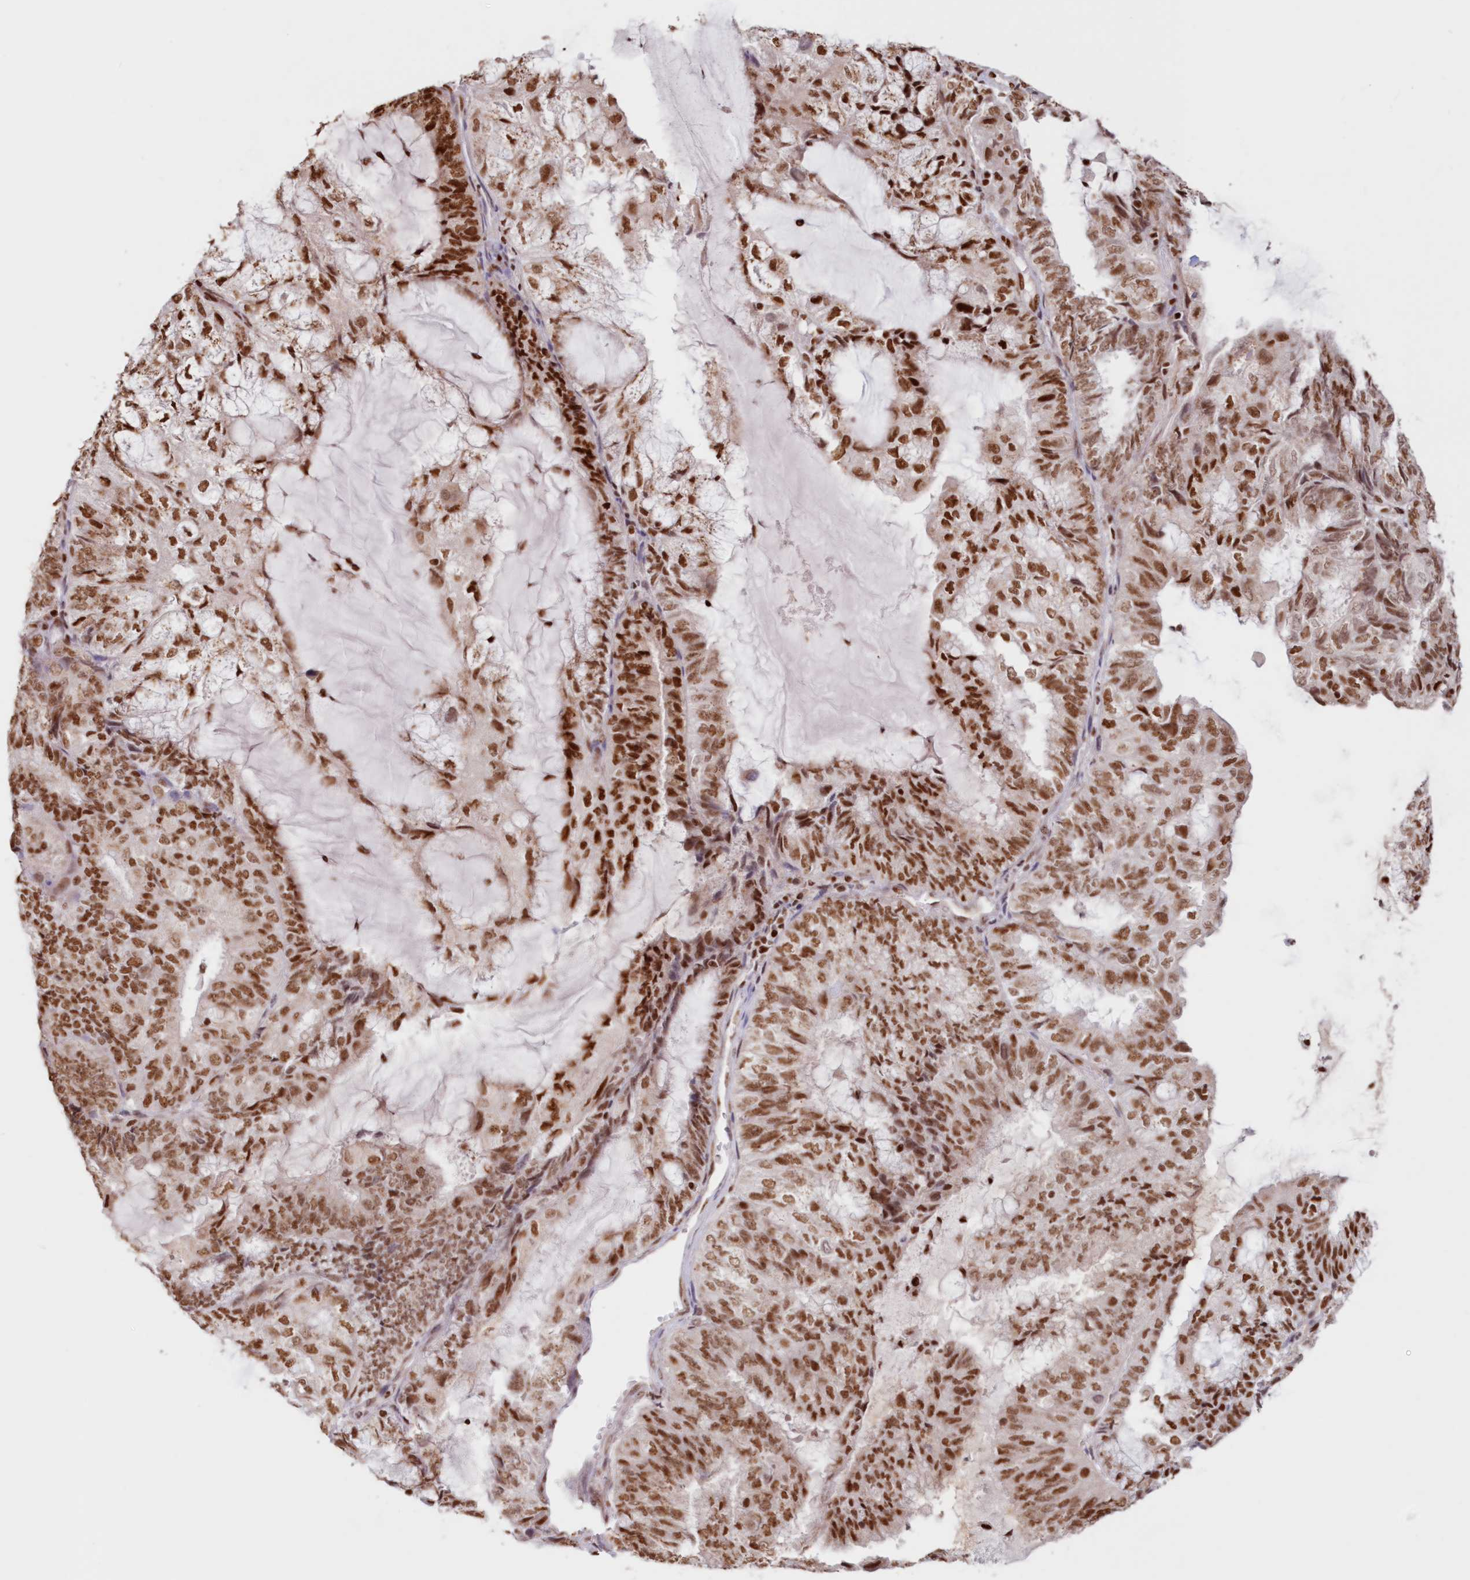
{"staining": {"intensity": "moderate", "quantity": ">75%", "location": "nuclear"}, "tissue": "endometrial cancer", "cell_type": "Tumor cells", "image_type": "cancer", "snomed": [{"axis": "morphology", "description": "Adenocarcinoma, NOS"}, {"axis": "topography", "description": "Endometrium"}], "caption": "Immunohistochemical staining of endometrial cancer displays medium levels of moderate nuclear positivity in about >75% of tumor cells.", "gene": "POLR2B", "patient": {"sex": "female", "age": 81}}